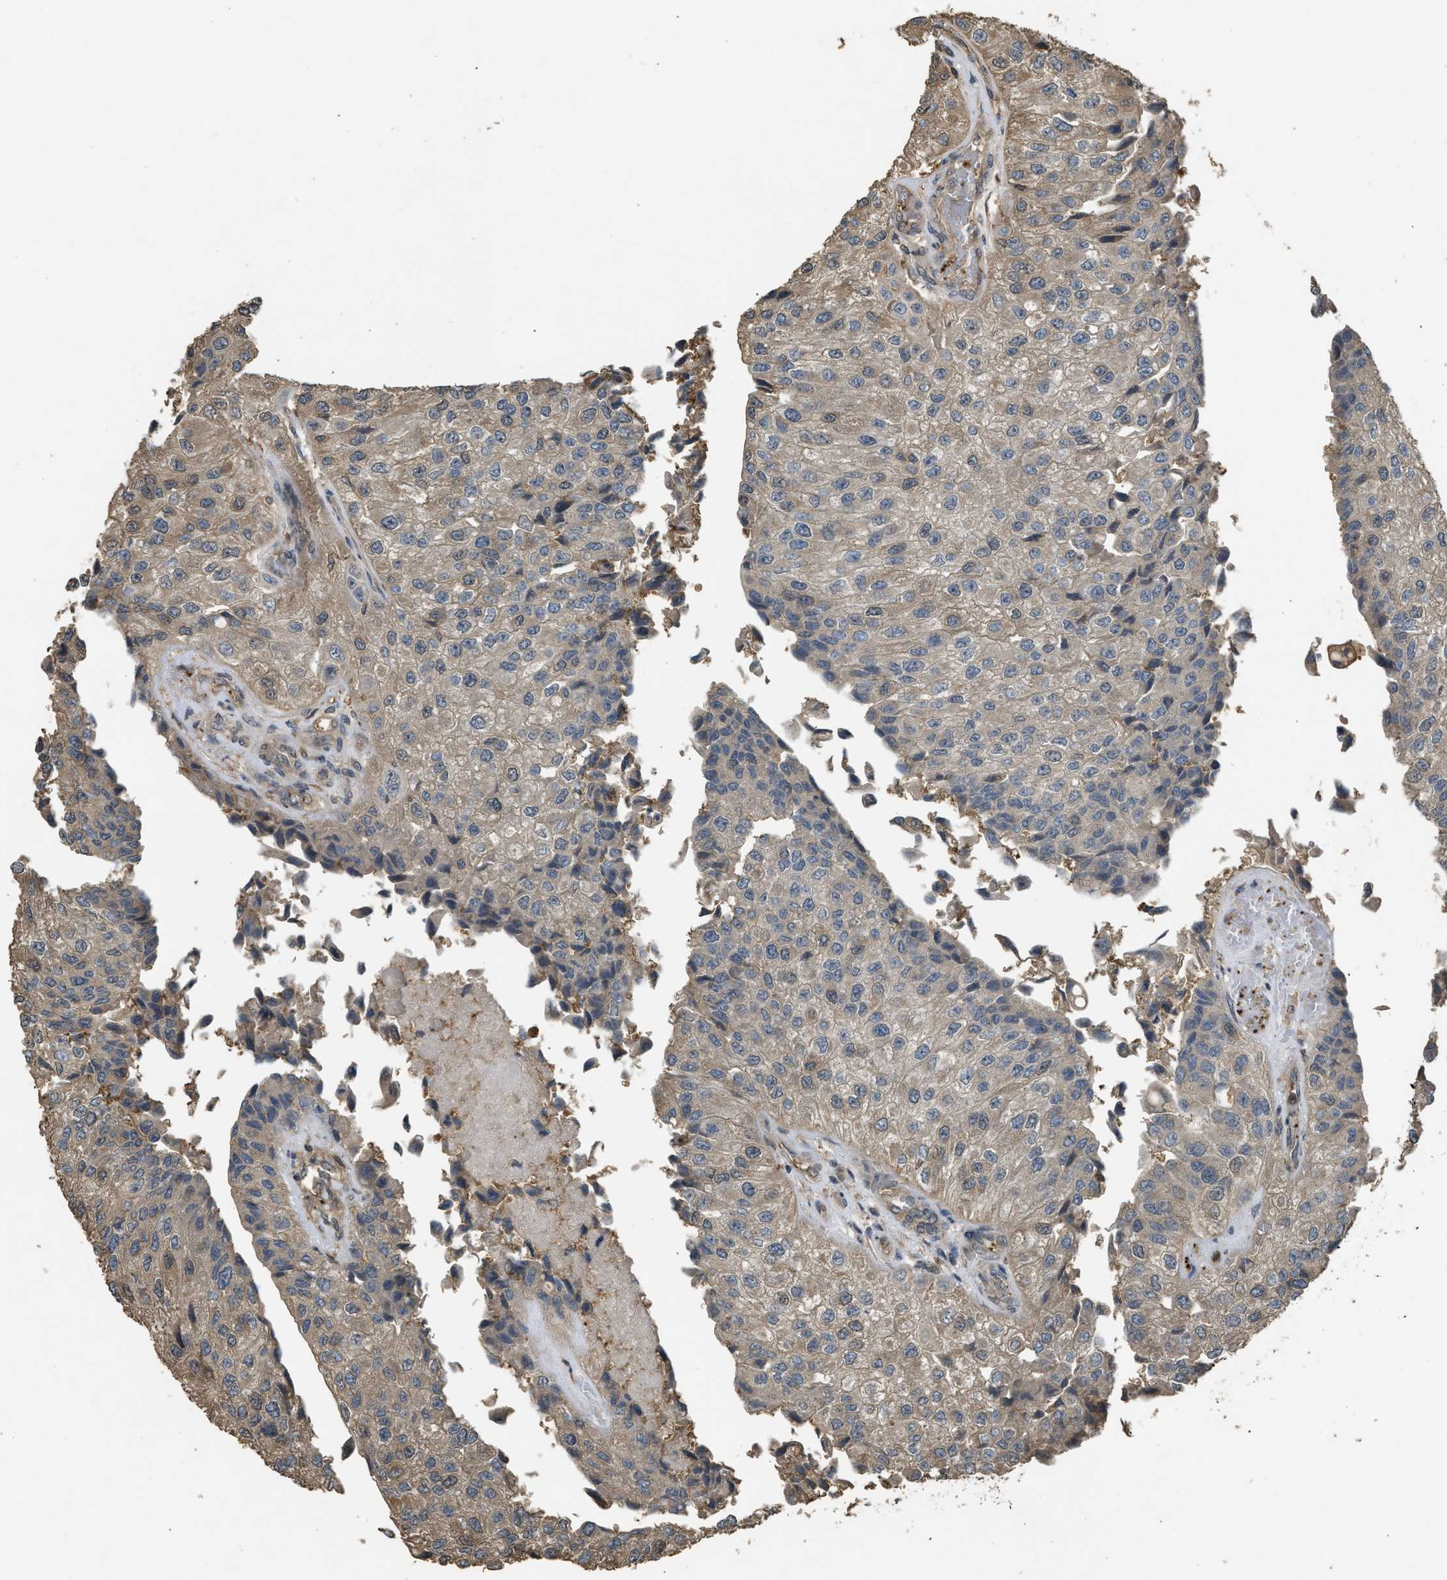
{"staining": {"intensity": "weak", "quantity": "<25%", "location": "cytoplasmic/membranous"}, "tissue": "urothelial cancer", "cell_type": "Tumor cells", "image_type": "cancer", "snomed": [{"axis": "morphology", "description": "Urothelial carcinoma, High grade"}, {"axis": "topography", "description": "Kidney"}, {"axis": "topography", "description": "Urinary bladder"}], "caption": "DAB (3,3'-diaminobenzidine) immunohistochemical staining of urothelial carcinoma (high-grade) shows no significant positivity in tumor cells.", "gene": "ARHGDIA", "patient": {"sex": "male", "age": 77}}